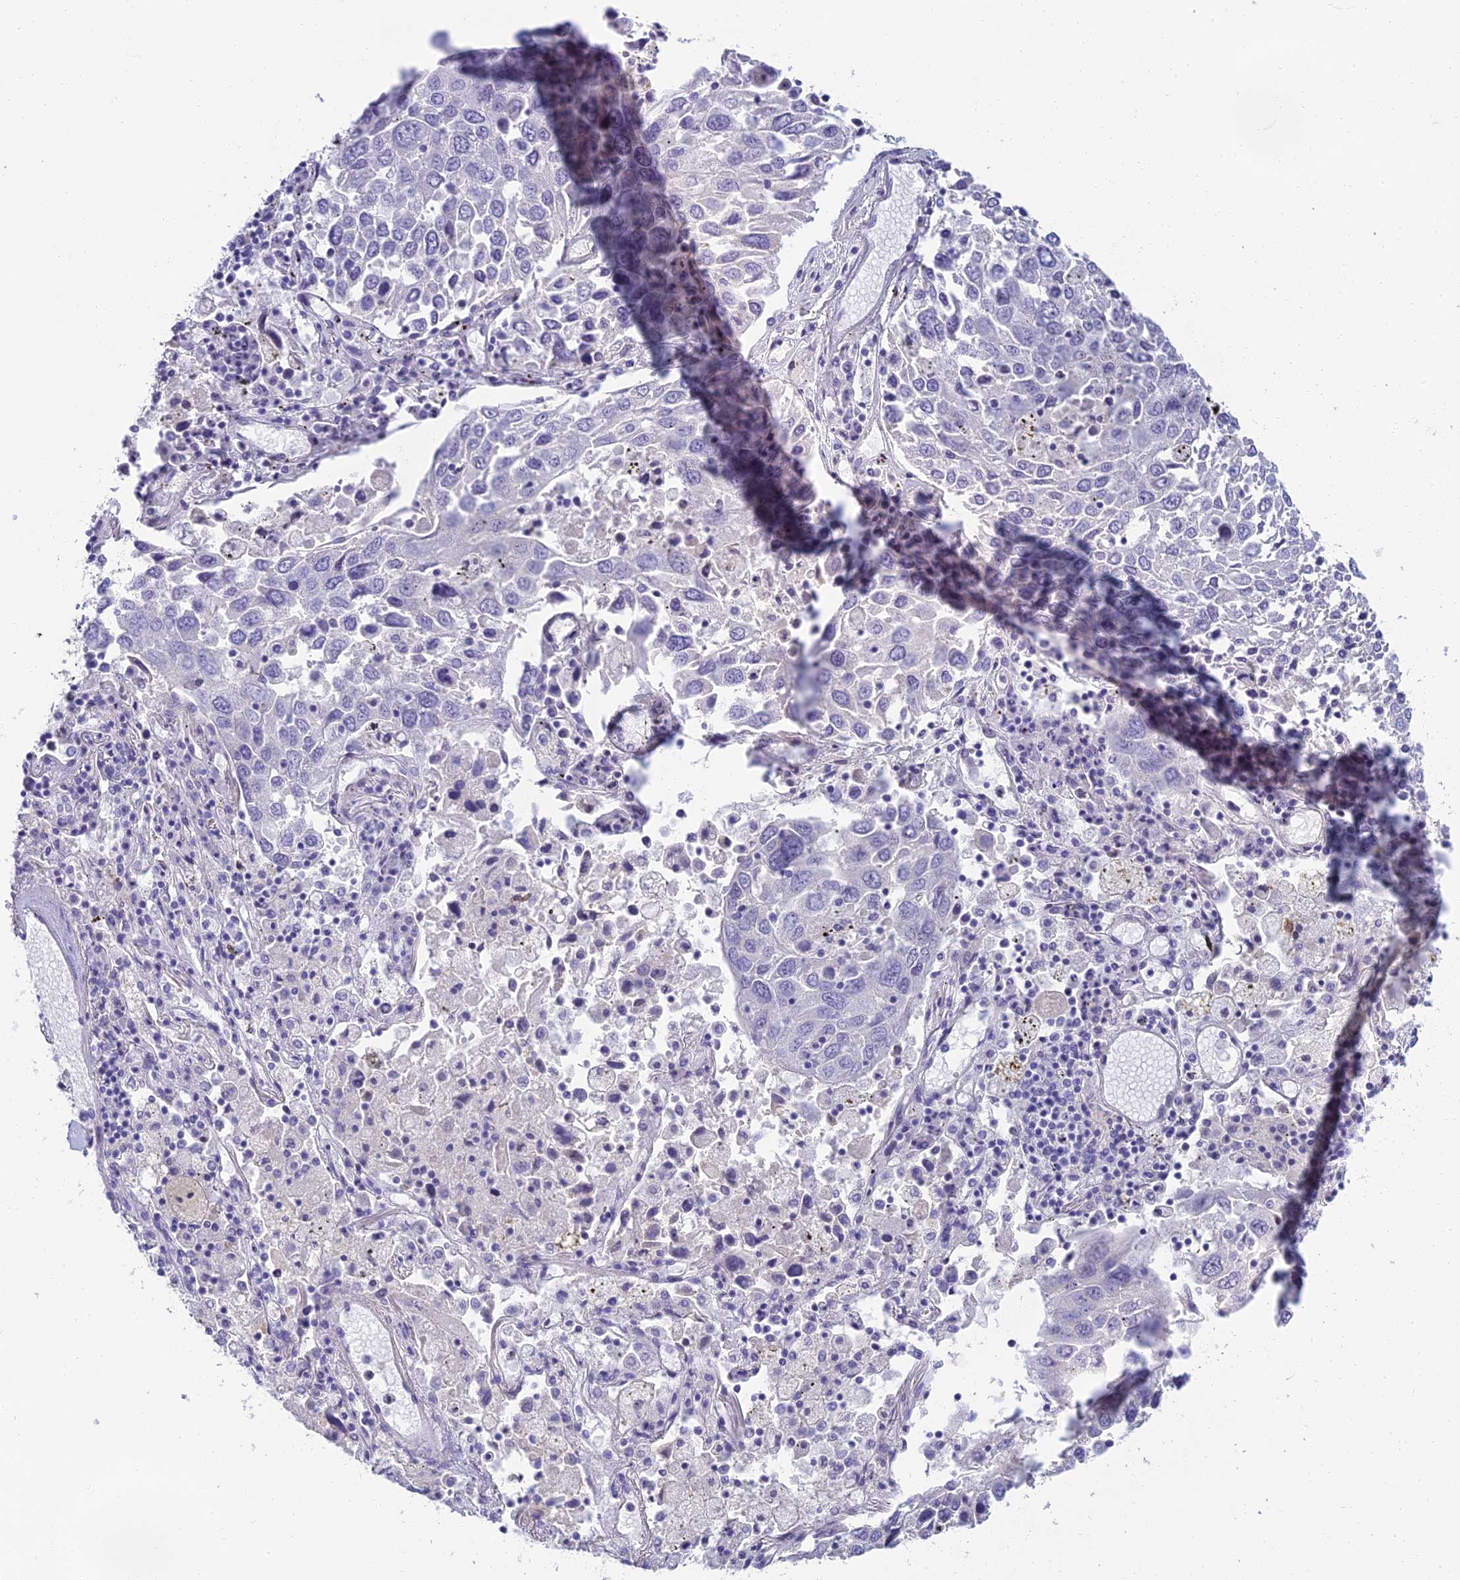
{"staining": {"intensity": "negative", "quantity": "none", "location": "none"}, "tissue": "lung cancer", "cell_type": "Tumor cells", "image_type": "cancer", "snomed": [{"axis": "morphology", "description": "Squamous cell carcinoma, NOS"}, {"axis": "topography", "description": "Lung"}], "caption": "DAB immunohistochemical staining of human lung cancer (squamous cell carcinoma) displays no significant positivity in tumor cells. (IHC, brightfield microscopy, high magnification).", "gene": "NEURL1", "patient": {"sex": "male", "age": 65}}